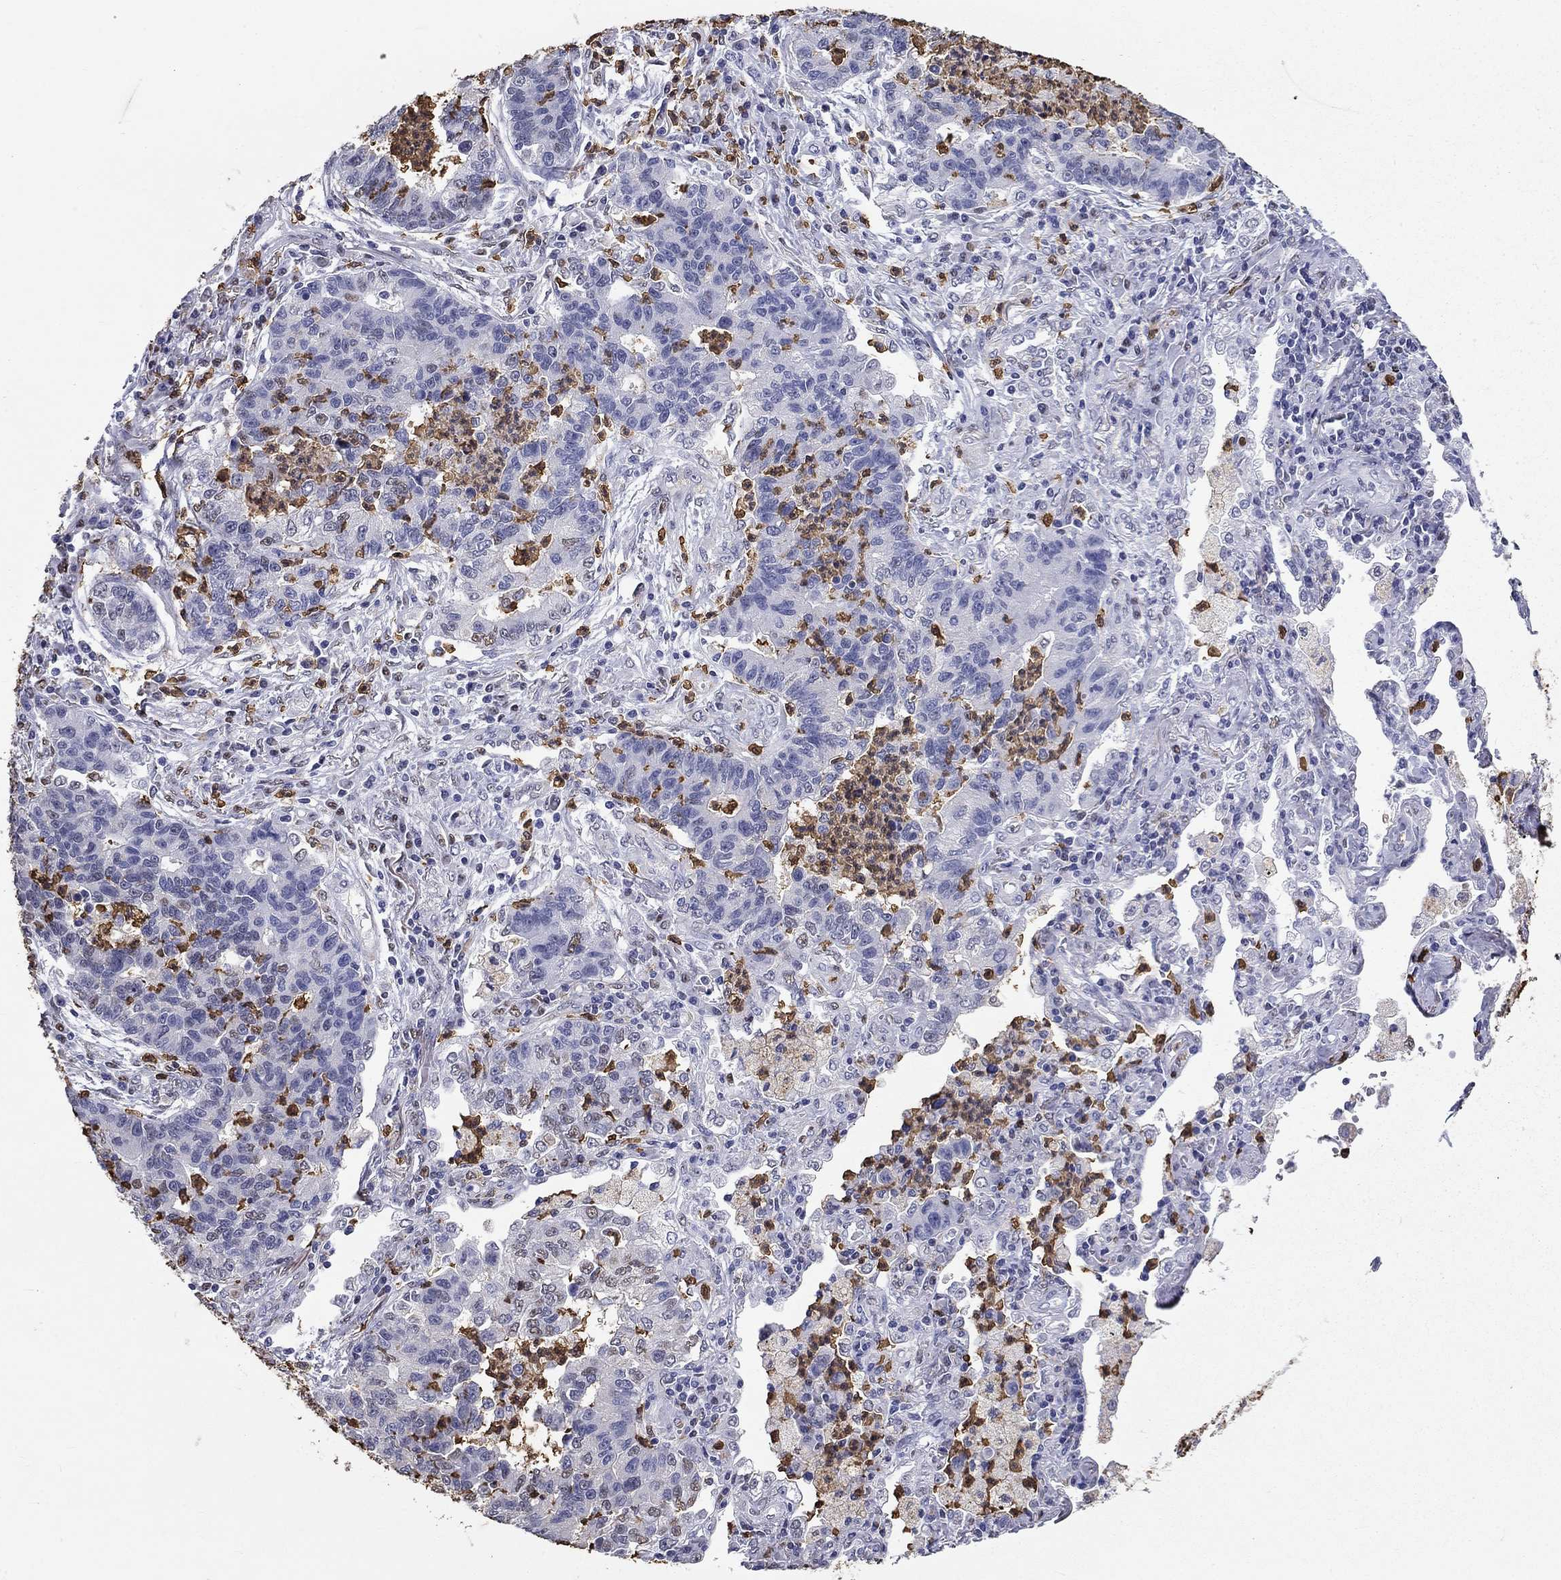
{"staining": {"intensity": "negative", "quantity": "none", "location": "none"}, "tissue": "lung cancer", "cell_type": "Tumor cells", "image_type": "cancer", "snomed": [{"axis": "morphology", "description": "Adenocarcinoma, NOS"}, {"axis": "topography", "description": "Lung"}], "caption": "Immunohistochemistry (IHC) micrograph of human lung adenocarcinoma stained for a protein (brown), which exhibits no expression in tumor cells. (Stains: DAB (3,3'-diaminobenzidine) IHC with hematoxylin counter stain, Microscopy: brightfield microscopy at high magnification).", "gene": "IGSF8", "patient": {"sex": "female", "age": 57}}